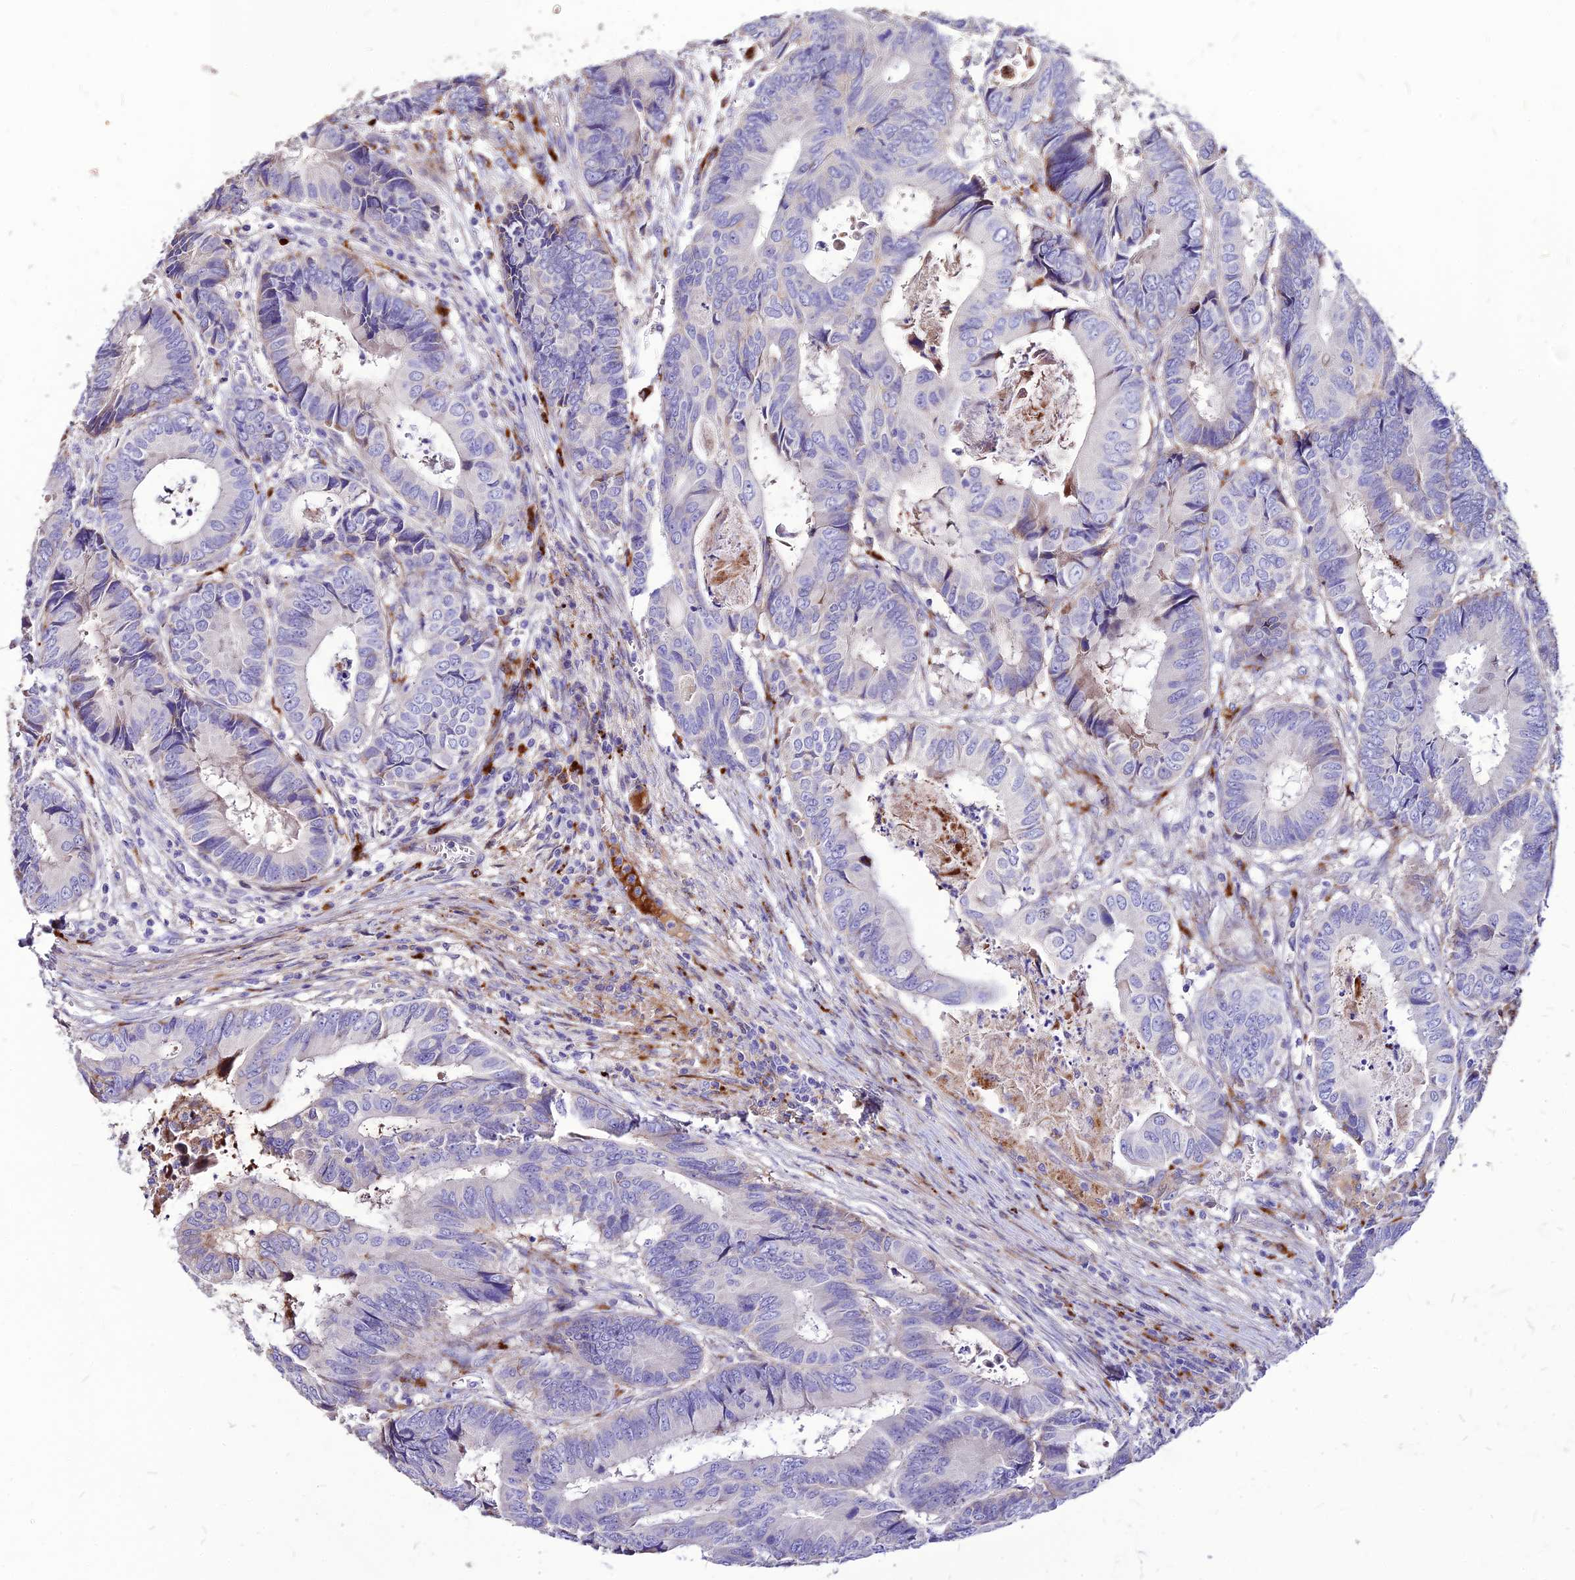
{"staining": {"intensity": "negative", "quantity": "none", "location": "none"}, "tissue": "colorectal cancer", "cell_type": "Tumor cells", "image_type": "cancer", "snomed": [{"axis": "morphology", "description": "Adenocarcinoma, NOS"}, {"axis": "topography", "description": "Colon"}], "caption": "Tumor cells are negative for brown protein staining in adenocarcinoma (colorectal).", "gene": "RIMOC1", "patient": {"sex": "male", "age": 85}}